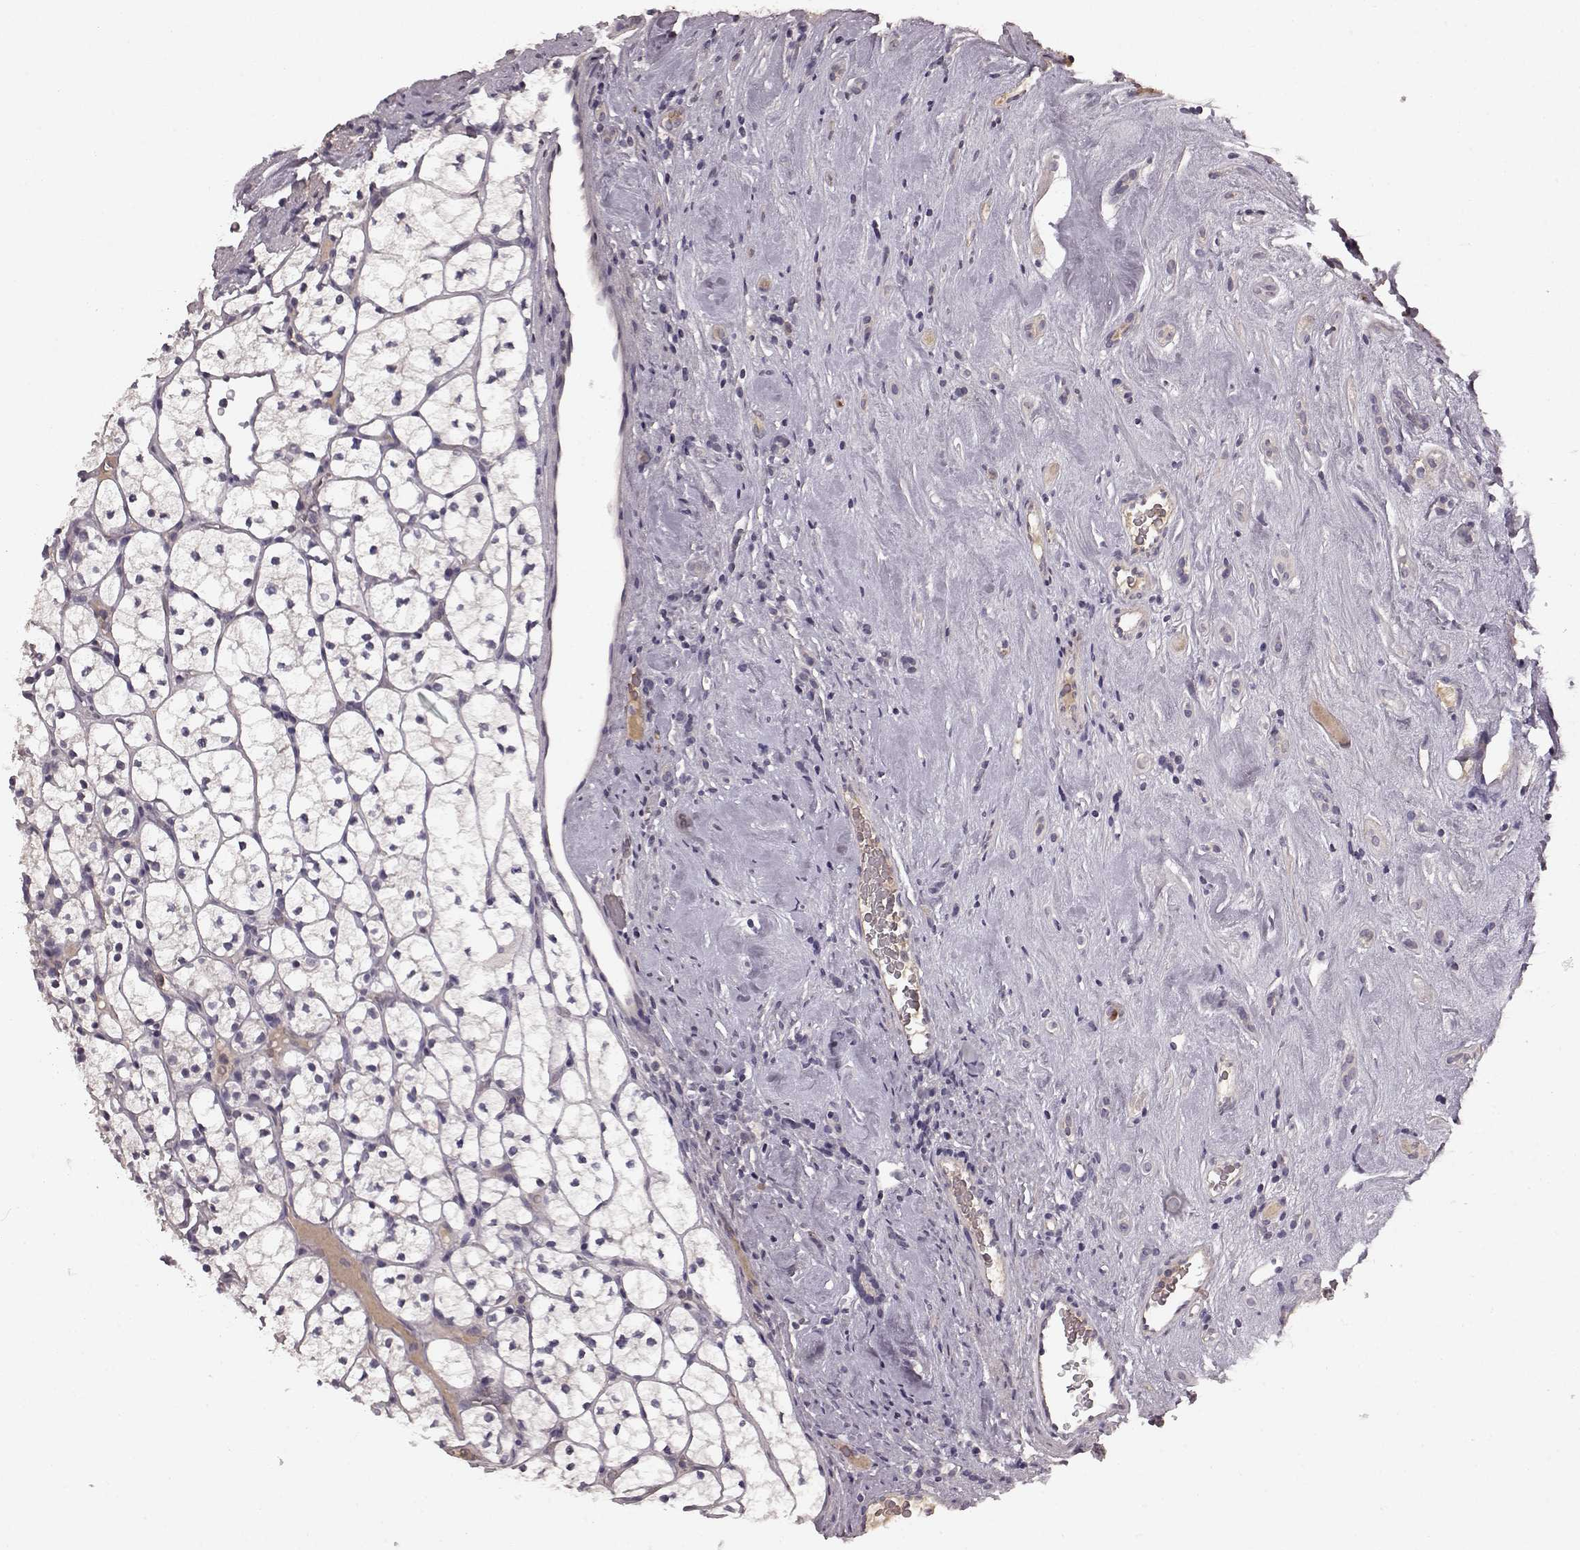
{"staining": {"intensity": "negative", "quantity": "none", "location": "none"}, "tissue": "renal cancer", "cell_type": "Tumor cells", "image_type": "cancer", "snomed": [{"axis": "morphology", "description": "Adenocarcinoma, NOS"}, {"axis": "topography", "description": "Kidney"}], "caption": "IHC of human renal cancer exhibits no expression in tumor cells.", "gene": "SLC22A18", "patient": {"sex": "female", "age": 89}}